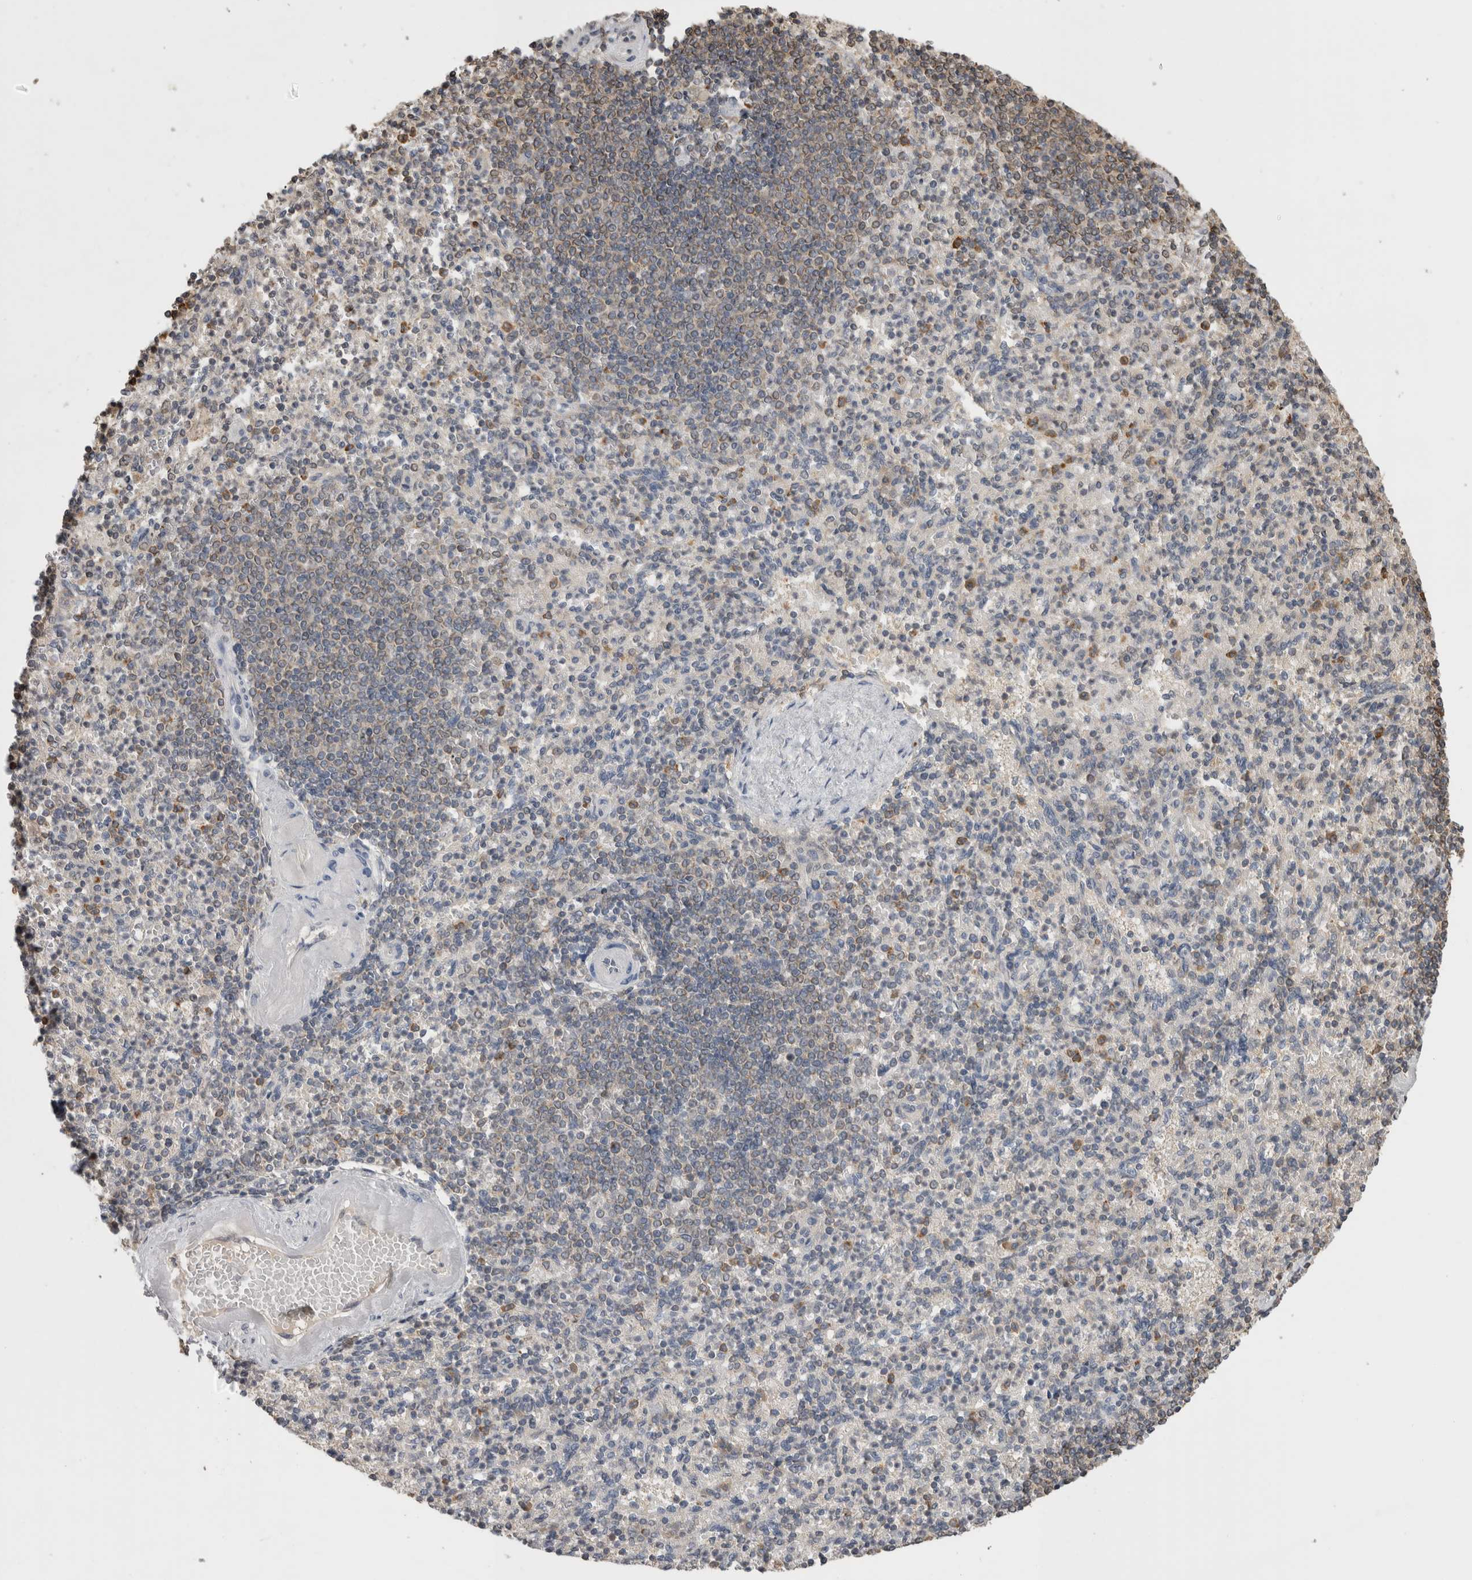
{"staining": {"intensity": "moderate", "quantity": "<25%", "location": "cytoplasmic/membranous"}, "tissue": "spleen", "cell_type": "Cells in red pulp", "image_type": "normal", "snomed": [{"axis": "morphology", "description": "Normal tissue, NOS"}, {"axis": "topography", "description": "Spleen"}], "caption": "Protein staining shows moderate cytoplasmic/membranous expression in approximately <25% of cells in red pulp in normal spleen.", "gene": "PREP", "patient": {"sex": "female", "age": 74}}